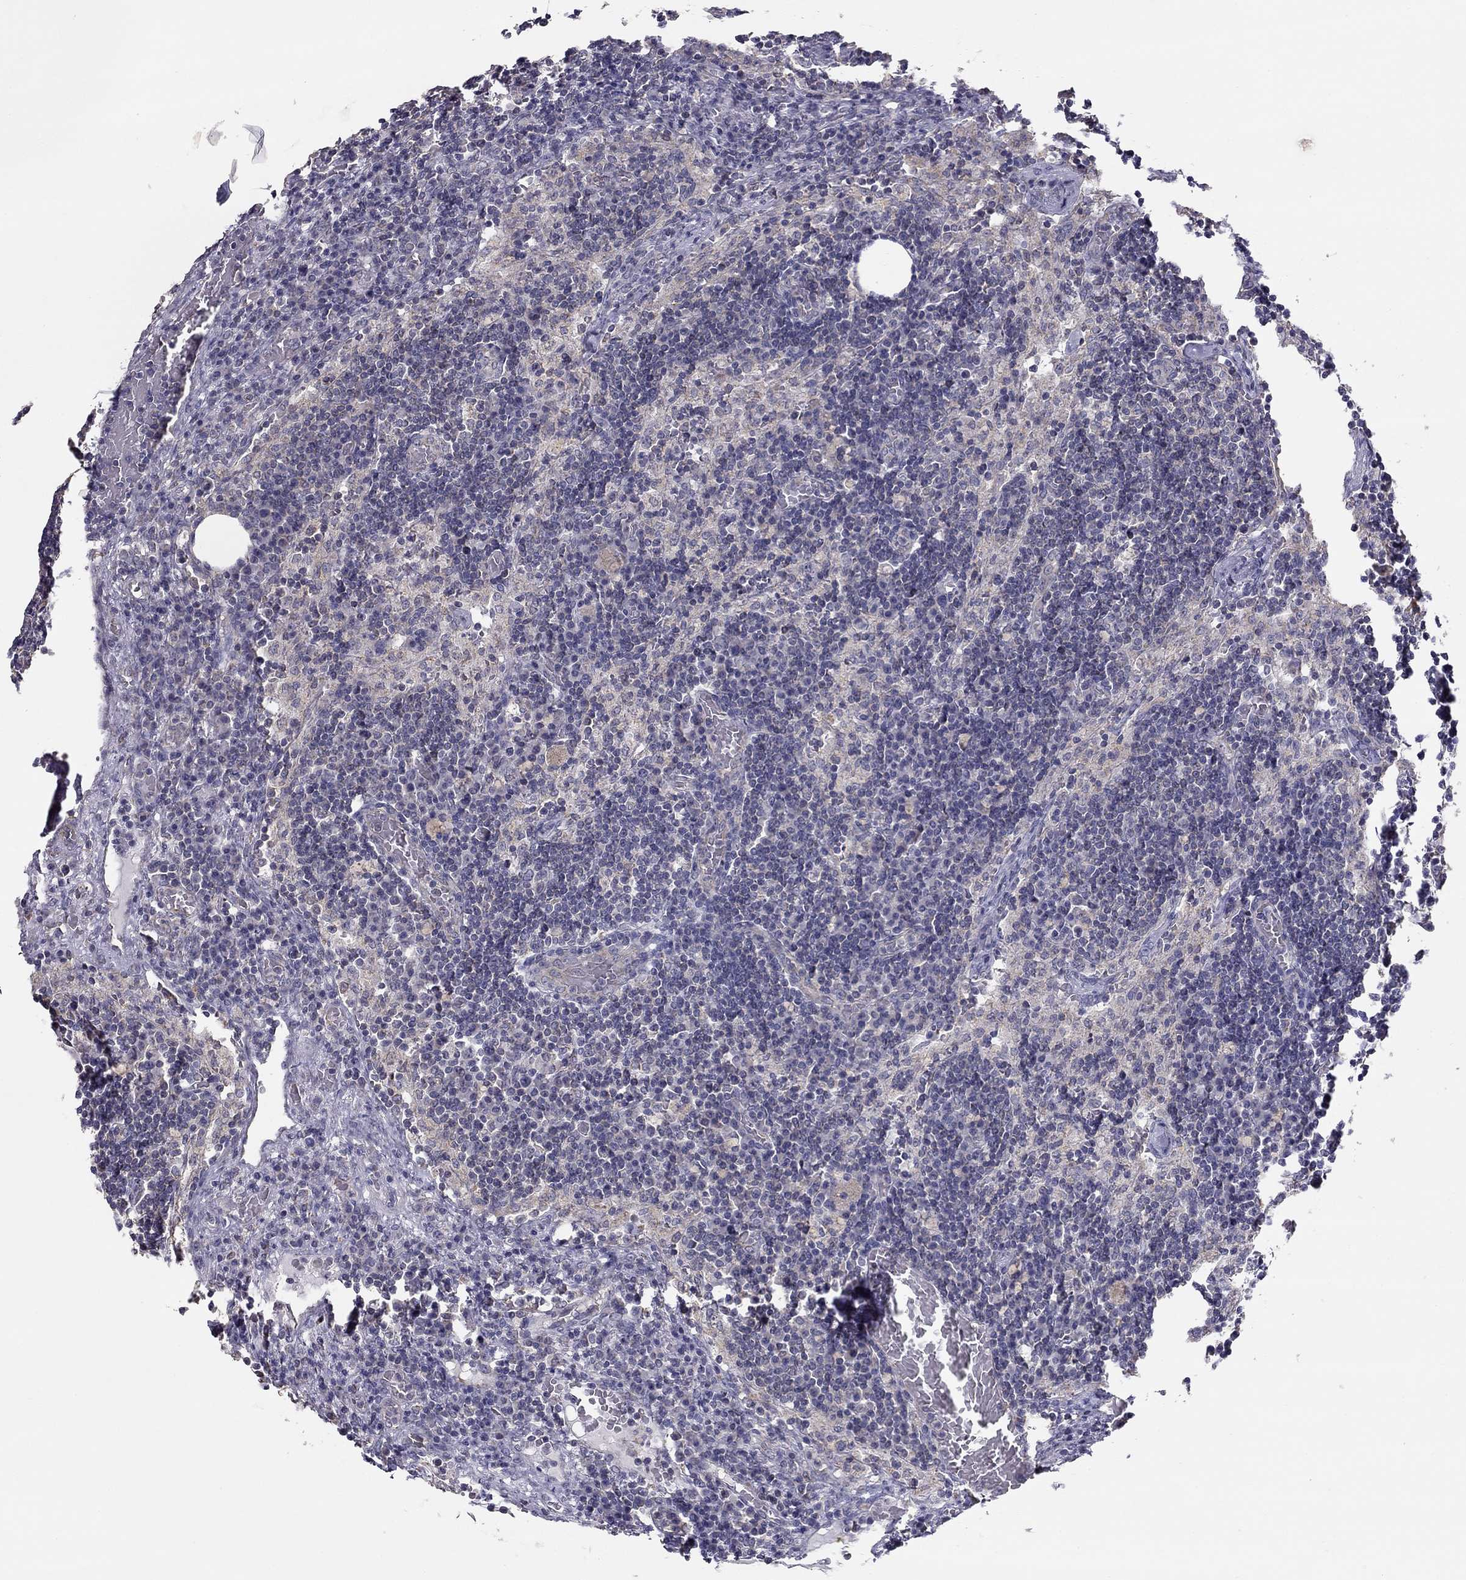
{"staining": {"intensity": "negative", "quantity": "none", "location": "none"}, "tissue": "lymph node", "cell_type": "Germinal center cells", "image_type": "normal", "snomed": [{"axis": "morphology", "description": "Normal tissue, NOS"}, {"axis": "topography", "description": "Lymph node"}], "caption": "IHC of benign lymph node exhibits no staining in germinal center cells. The staining is performed using DAB brown chromogen with nuclei counter-stained in using hematoxylin.", "gene": "LRIT3", "patient": {"sex": "male", "age": 63}}